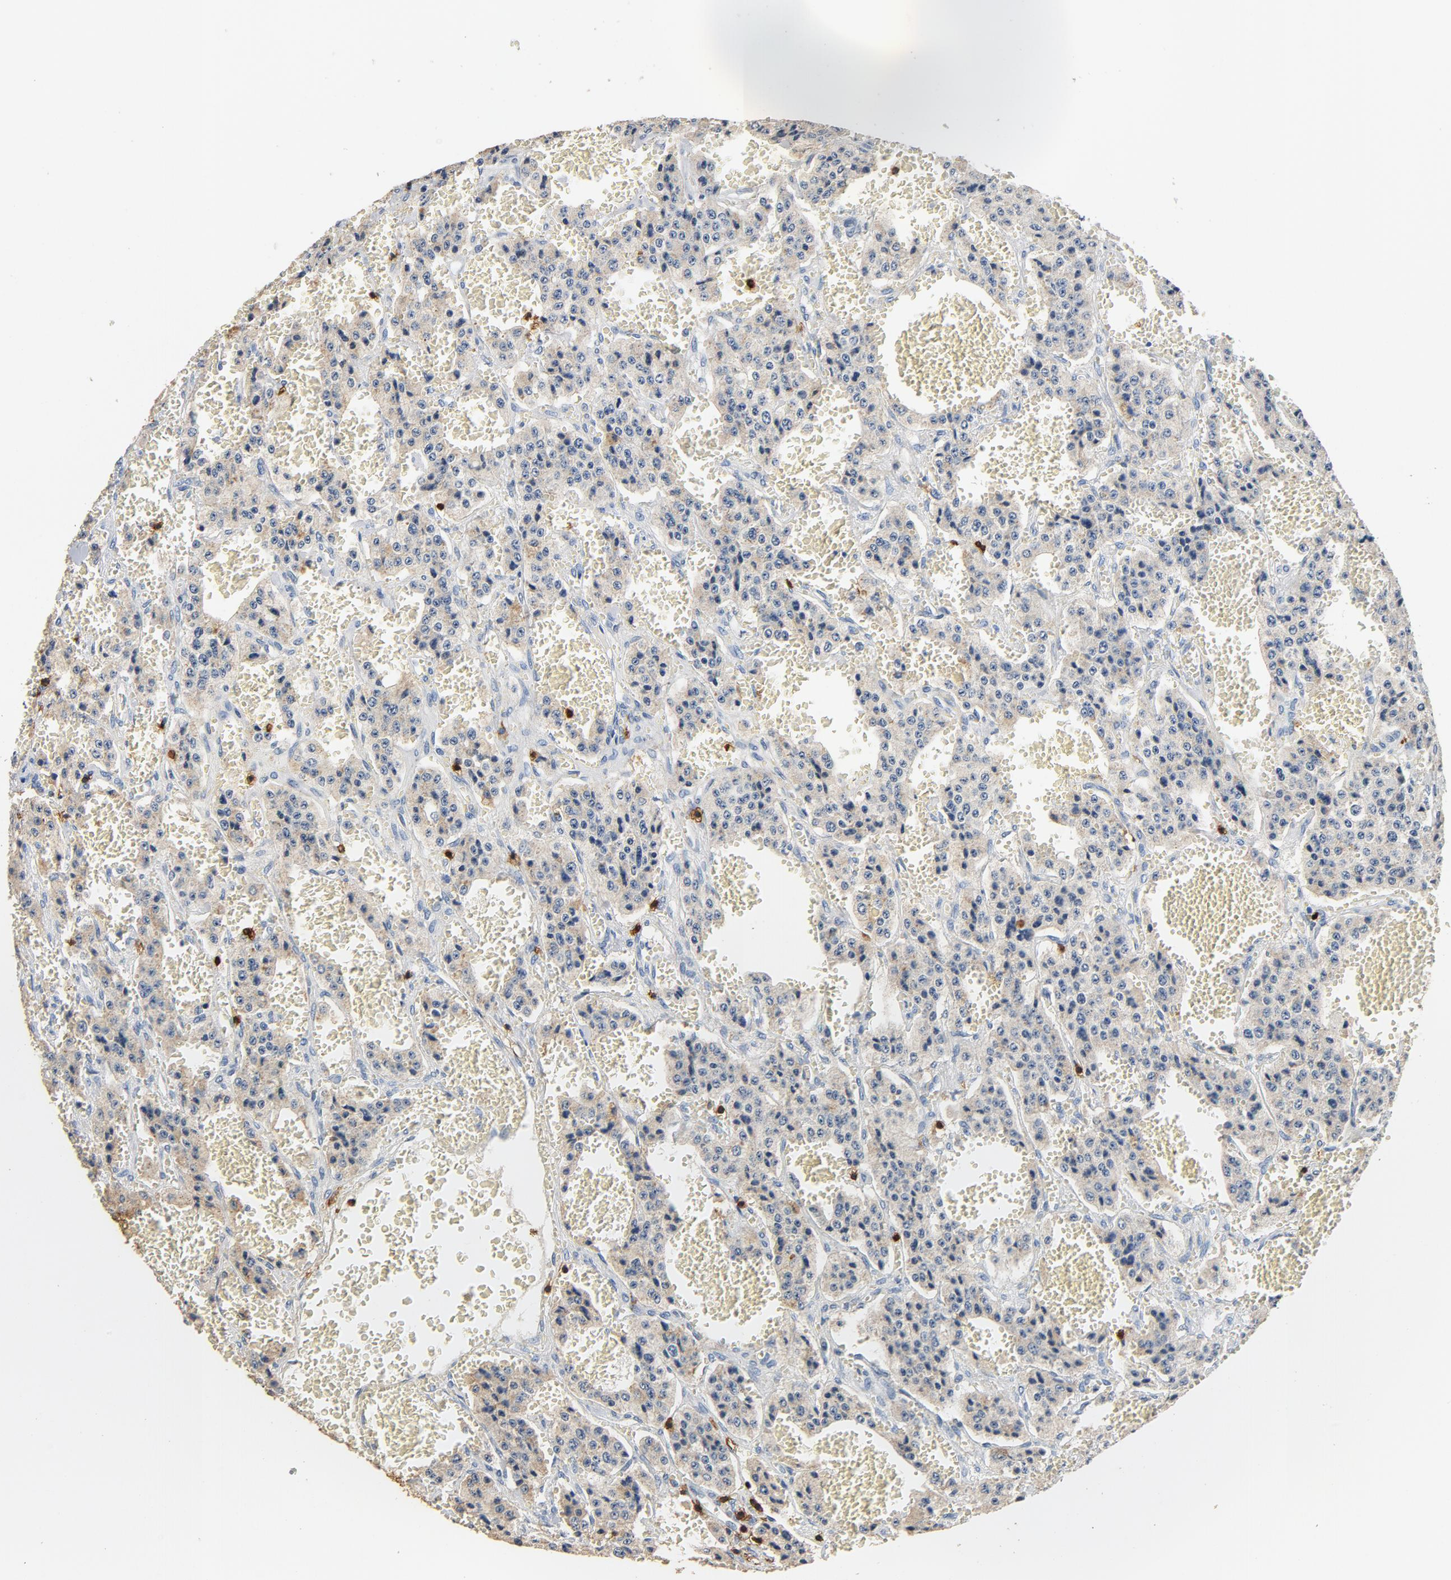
{"staining": {"intensity": "weak", "quantity": ">75%", "location": "cytoplasmic/membranous"}, "tissue": "carcinoid", "cell_type": "Tumor cells", "image_type": "cancer", "snomed": [{"axis": "morphology", "description": "Carcinoid, malignant, NOS"}, {"axis": "topography", "description": "Small intestine"}], "caption": "Immunohistochemistry (IHC) micrograph of neoplastic tissue: malignant carcinoid stained using immunohistochemistry reveals low levels of weak protein expression localized specifically in the cytoplasmic/membranous of tumor cells, appearing as a cytoplasmic/membranous brown color.", "gene": "CD247", "patient": {"sex": "male", "age": 52}}